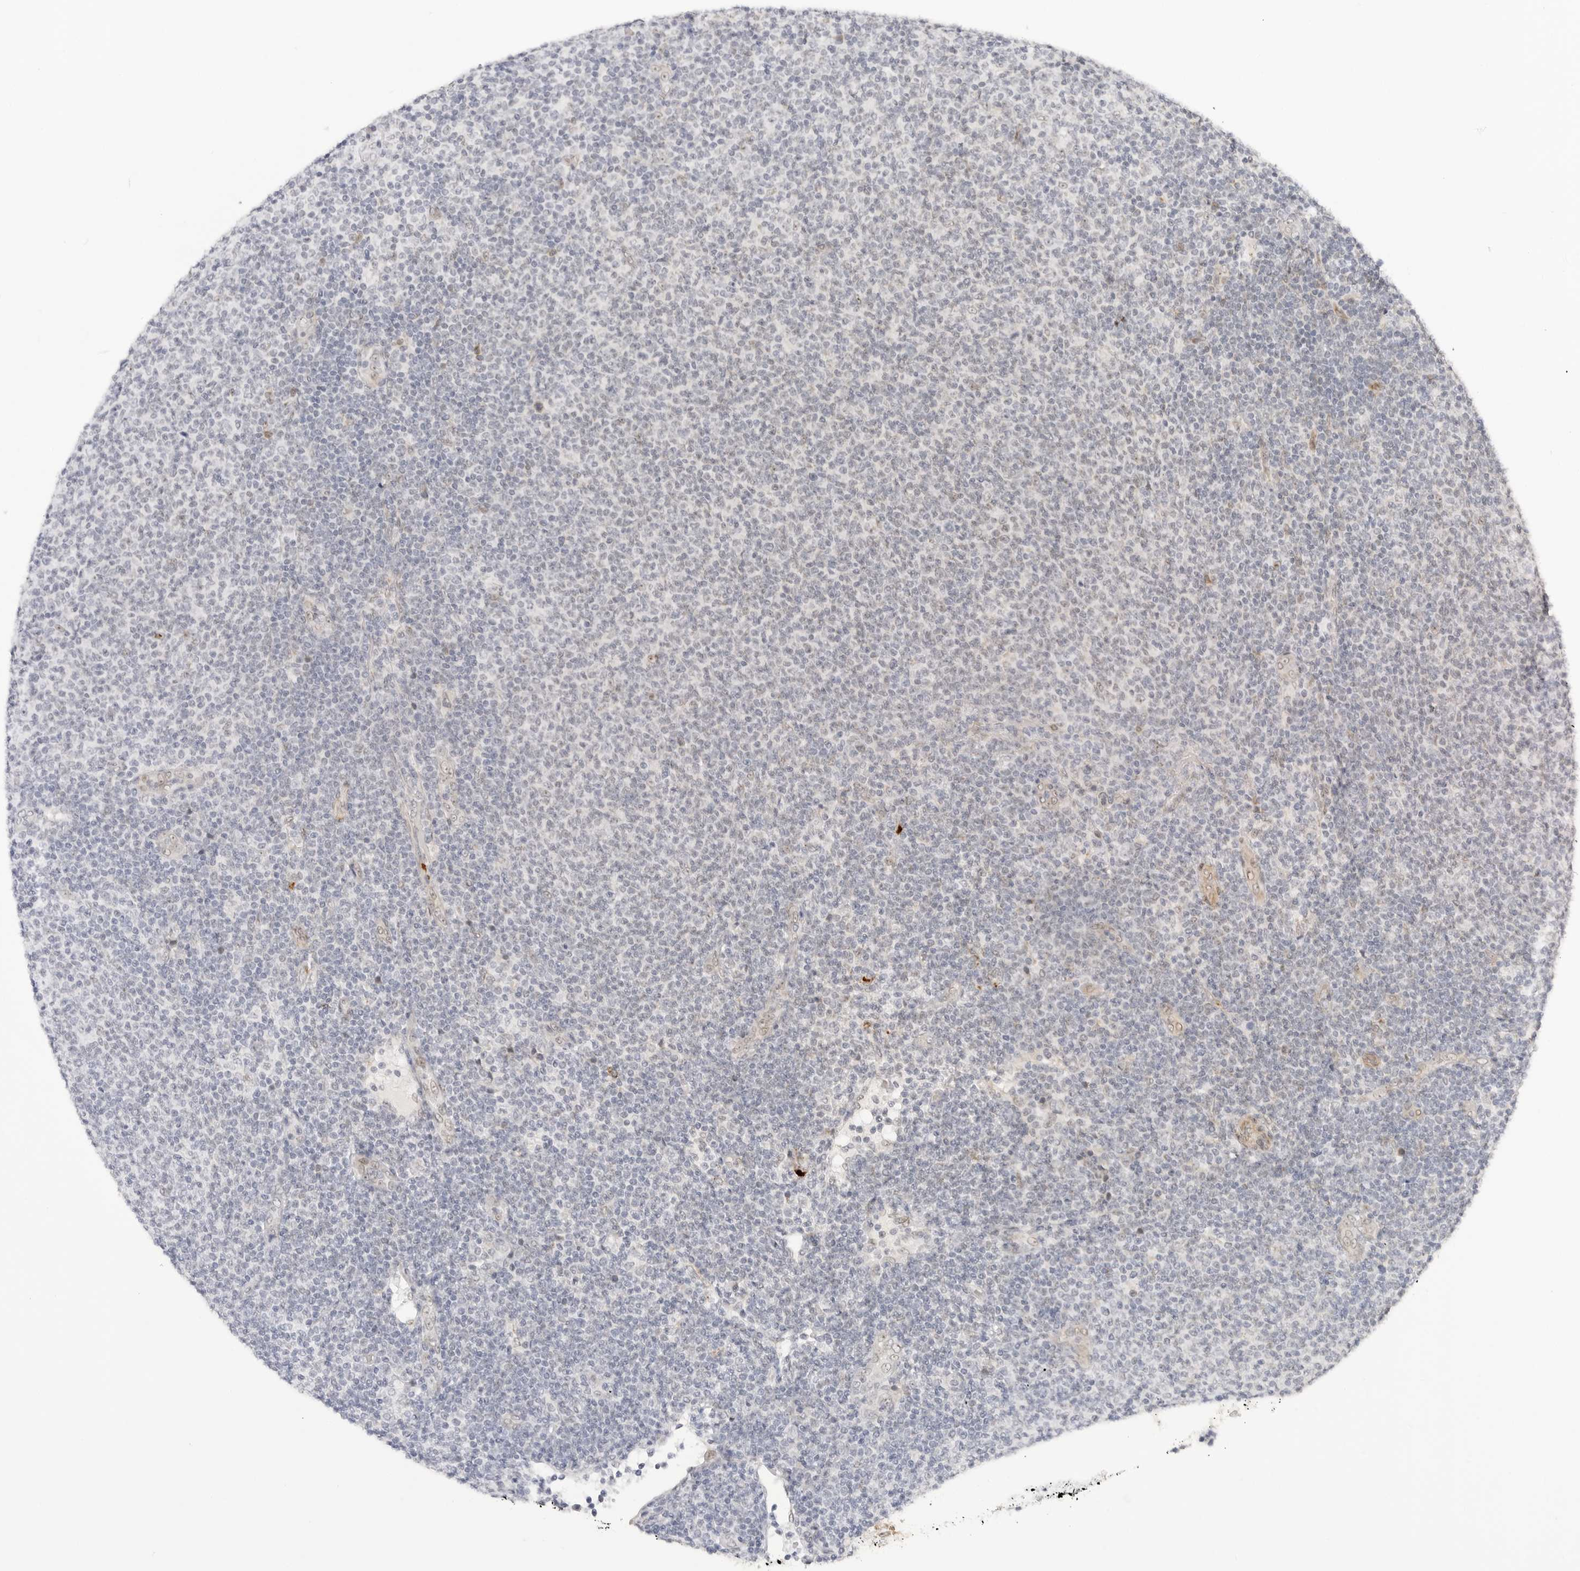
{"staining": {"intensity": "weak", "quantity": "<25%", "location": "nuclear"}, "tissue": "lymphoma", "cell_type": "Tumor cells", "image_type": "cancer", "snomed": [{"axis": "morphology", "description": "Malignant lymphoma, non-Hodgkin's type, Low grade"}, {"axis": "topography", "description": "Lymph node"}], "caption": "A high-resolution image shows immunohistochemistry staining of low-grade malignant lymphoma, non-Hodgkin's type, which exhibits no significant staining in tumor cells.", "gene": "HIPK3", "patient": {"sex": "male", "age": 66}}